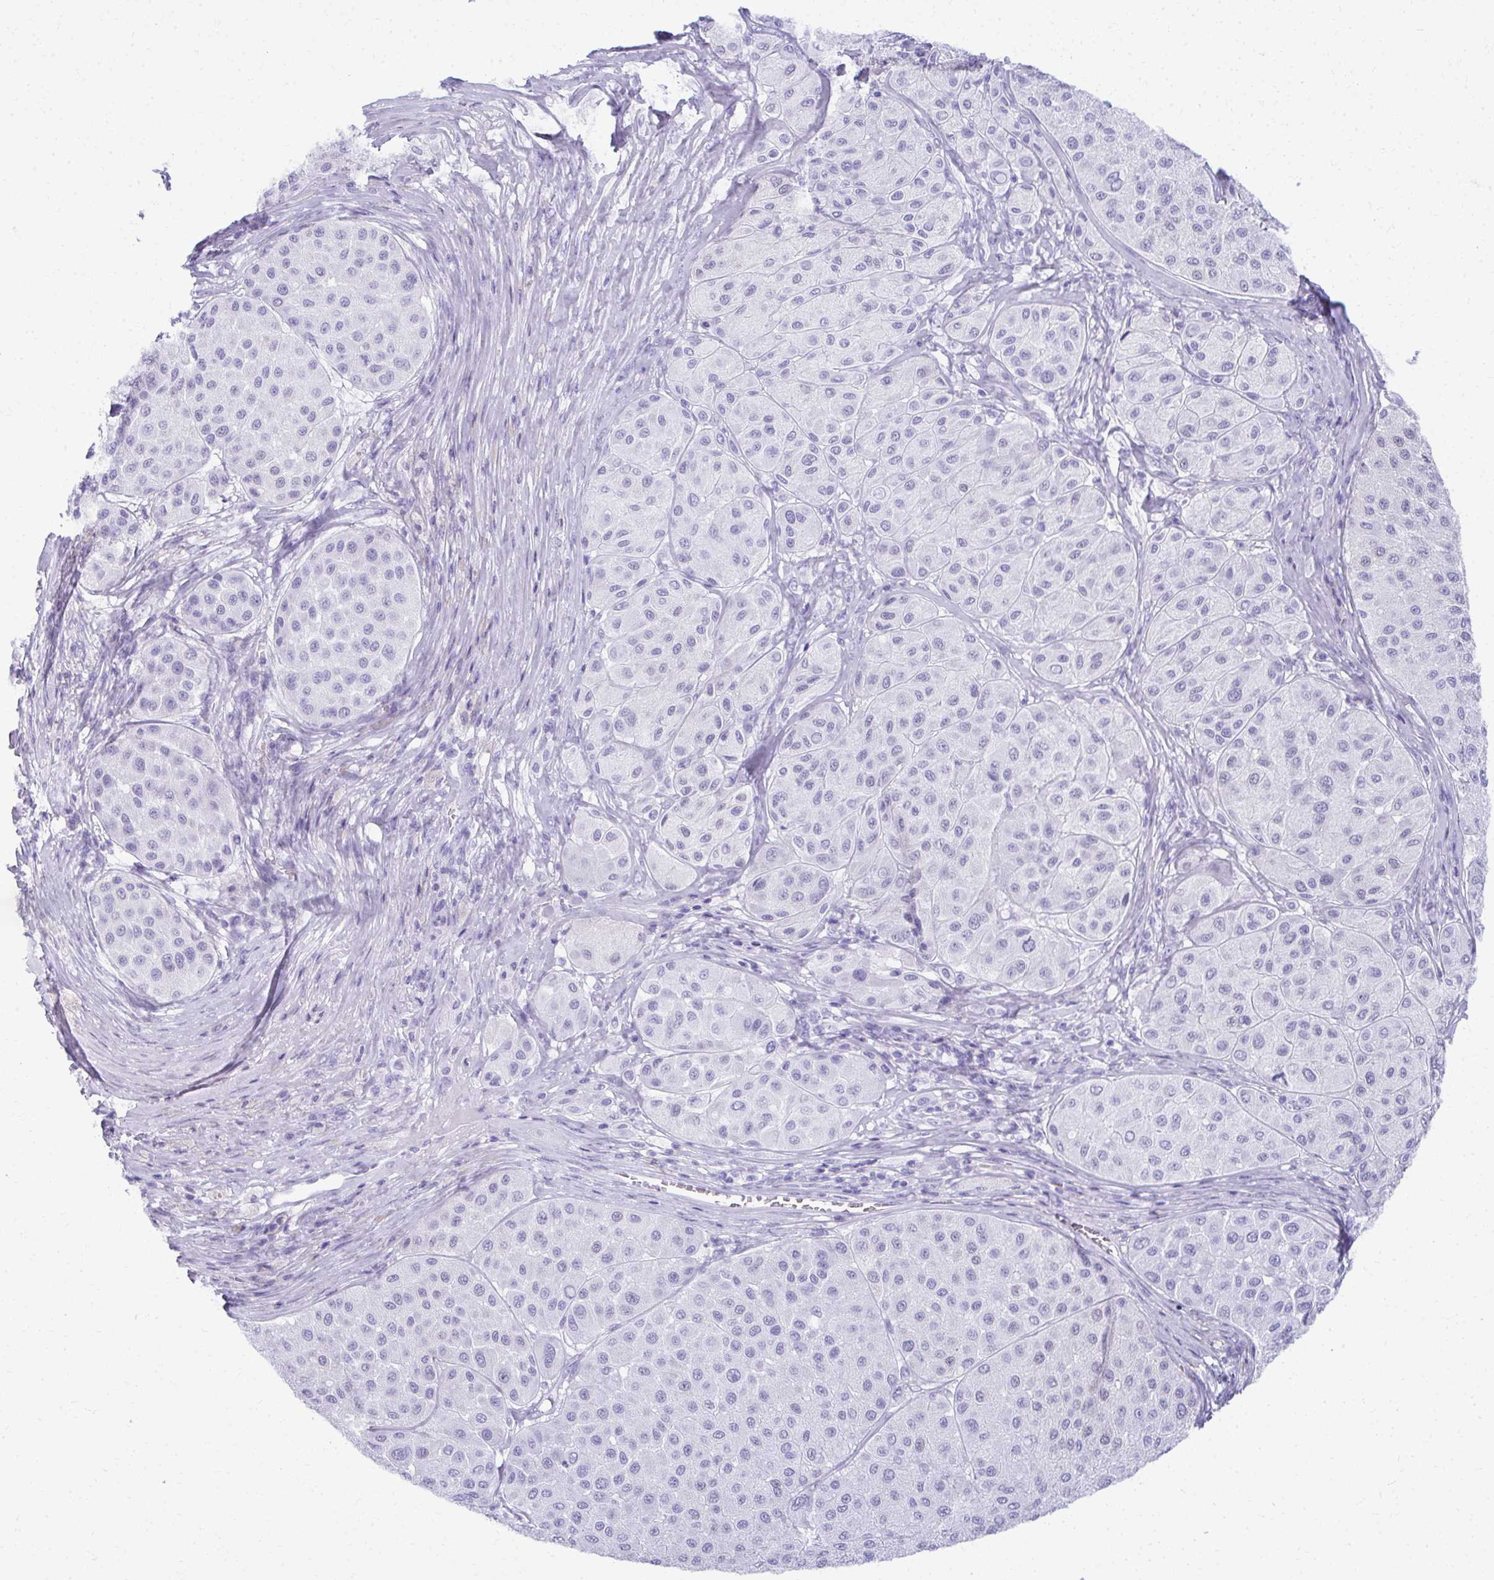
{"staining": {"intensity": "negative", "quantity": "none", "location": "none"}, "tissue": "melanoma", "cell_type": "Tumor cells", "image_type": "cancer", "snomed": [{"axis": "morphology", "description": "Malignant melanoma, Metastatic site"}, {"axis": "topography", "description": "Smooth muscle"}], "caption": "Immunohistochemistry (IHC) image of human melanoma stained for a protein (brown), which exhibits no expression in tumor cells.", "gene": "MAF1", "patient": {"sex": "male", "age": 41}}